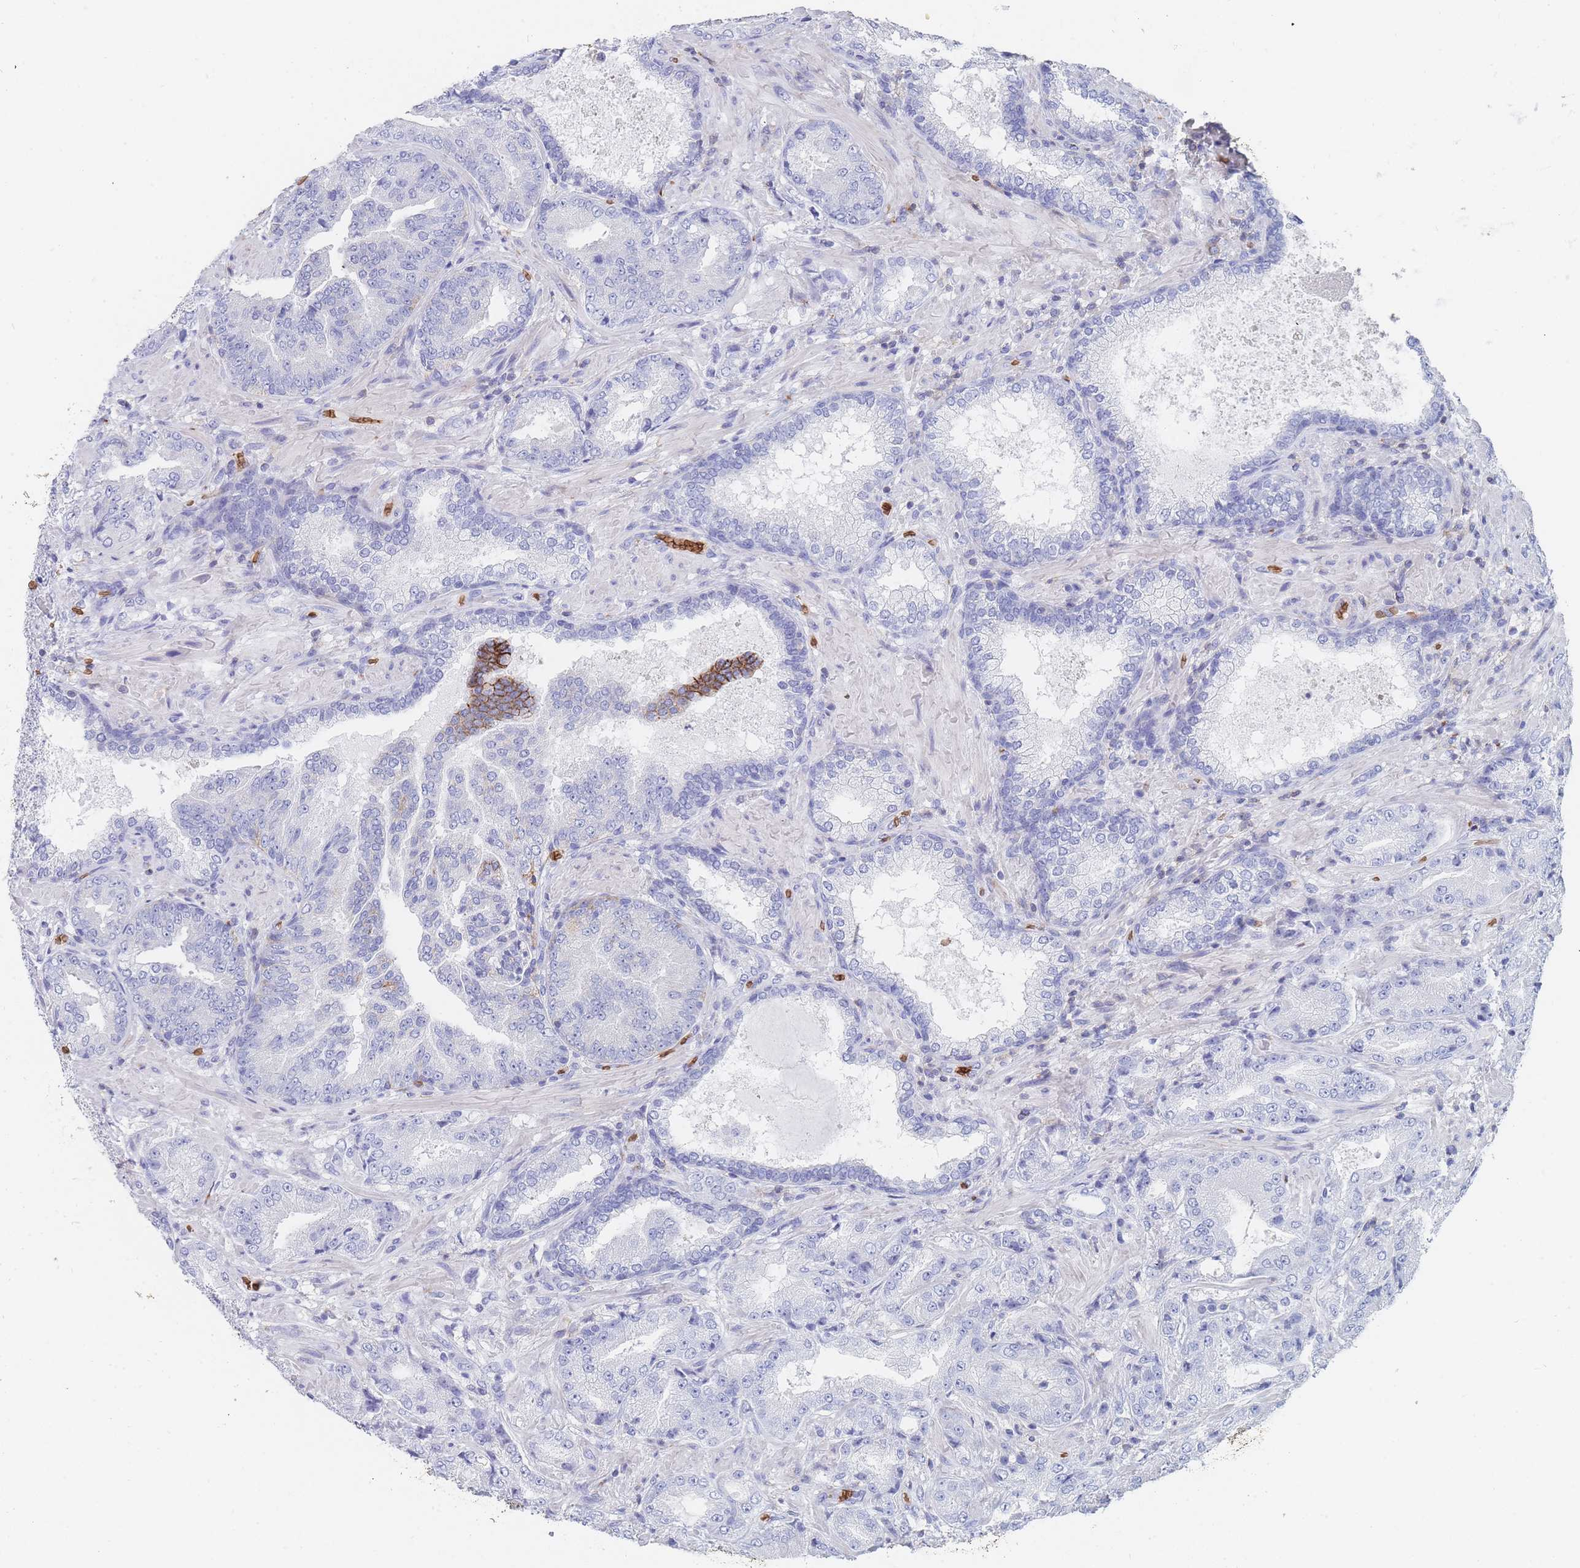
{"staining": {"intensity": "negative", "quantity": "none", "location": "none"}, "tissue": "prostate cancer", "cell_type": "Tumor cells", "image_type": "cancer", "snomed": [{"axis": "morphology", "description": "Adenocarcinoma, High grade"}, {"axis": "topography", "description": "Prostate"}], "caption": "Immunohistochemical staining of human prostate cancer reveals no significant expression in tumor cells.", "gene": "SLC2A1", "patient": {"sex": "male", "age": 68}}